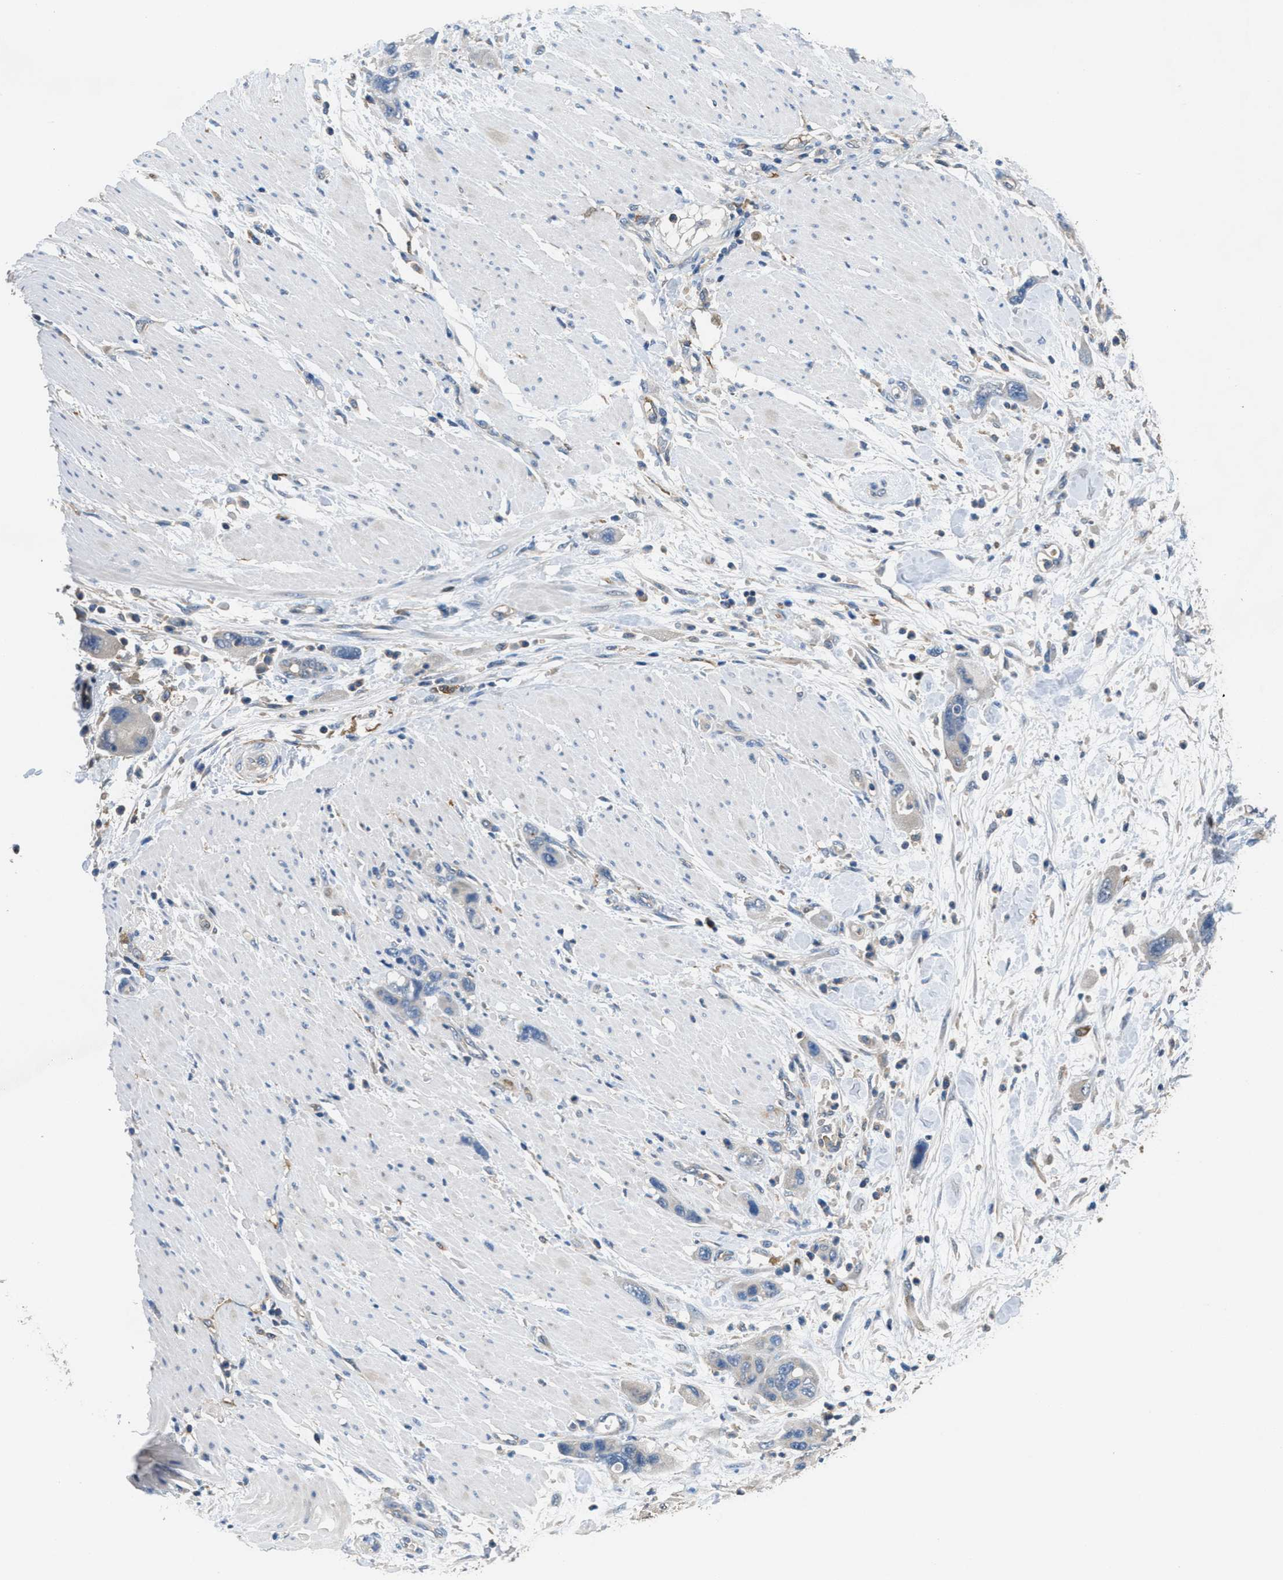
{"staining": {"intensity": "negative", "quantity": "none", "location": "none"}, "tissue": "pancreatic cancer", "cell_type": "Tumor cells", "image_type": "cancer", "snomed": [{"axis": "morphology", "description": "Normal tissue, NOS"}, {"axis": "morphology", "description": "Adenocarcinoma, NOS"}, {"axis": "topography", "description": "Pancreas"}], "caption": "Photomicrograph shows no protein staining in tumor cells of adenocarcinoma (pancreatic) tissue.", "gene": "DGKE", "patient": {"sex": "female", "age": 71}}